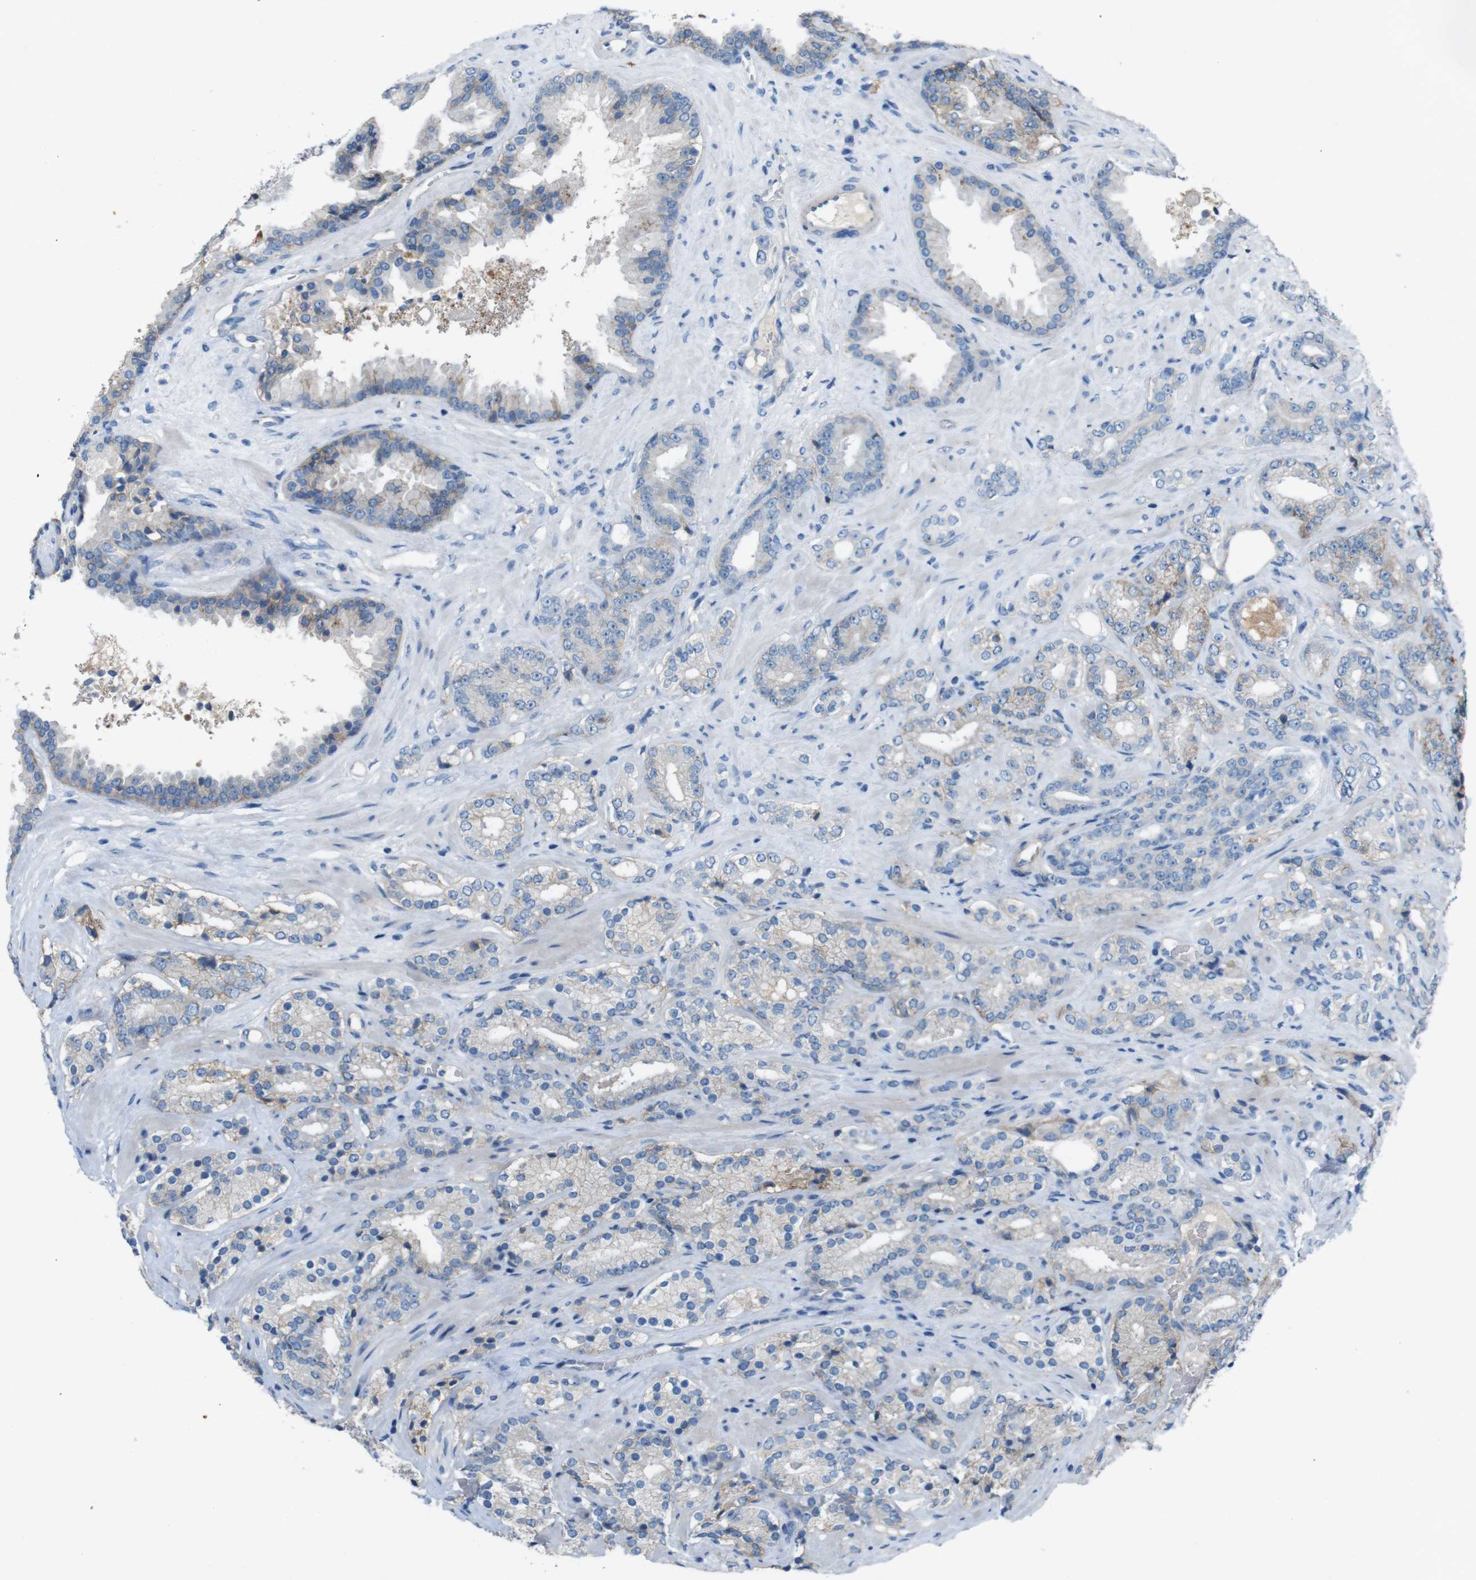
{"staining": {"intensity": "weak", "quantity": "<25%", "location": "cytoplasmic/membranous"}, "tissue": "prostate cancer", "cell_type": "Tumor cells", "image_type": "cancer", "snomed": [{"axis": "morphology", "description": "Adenocarcinoma, High grade"}, {"axis": "topography", "description": "Prostate"}], "caption": "Tumor cells show no significant positivity in prostate high-grade adenocarcinoma.", "gene": "PVR", "patient": {"sex": "male", "age": 71}}